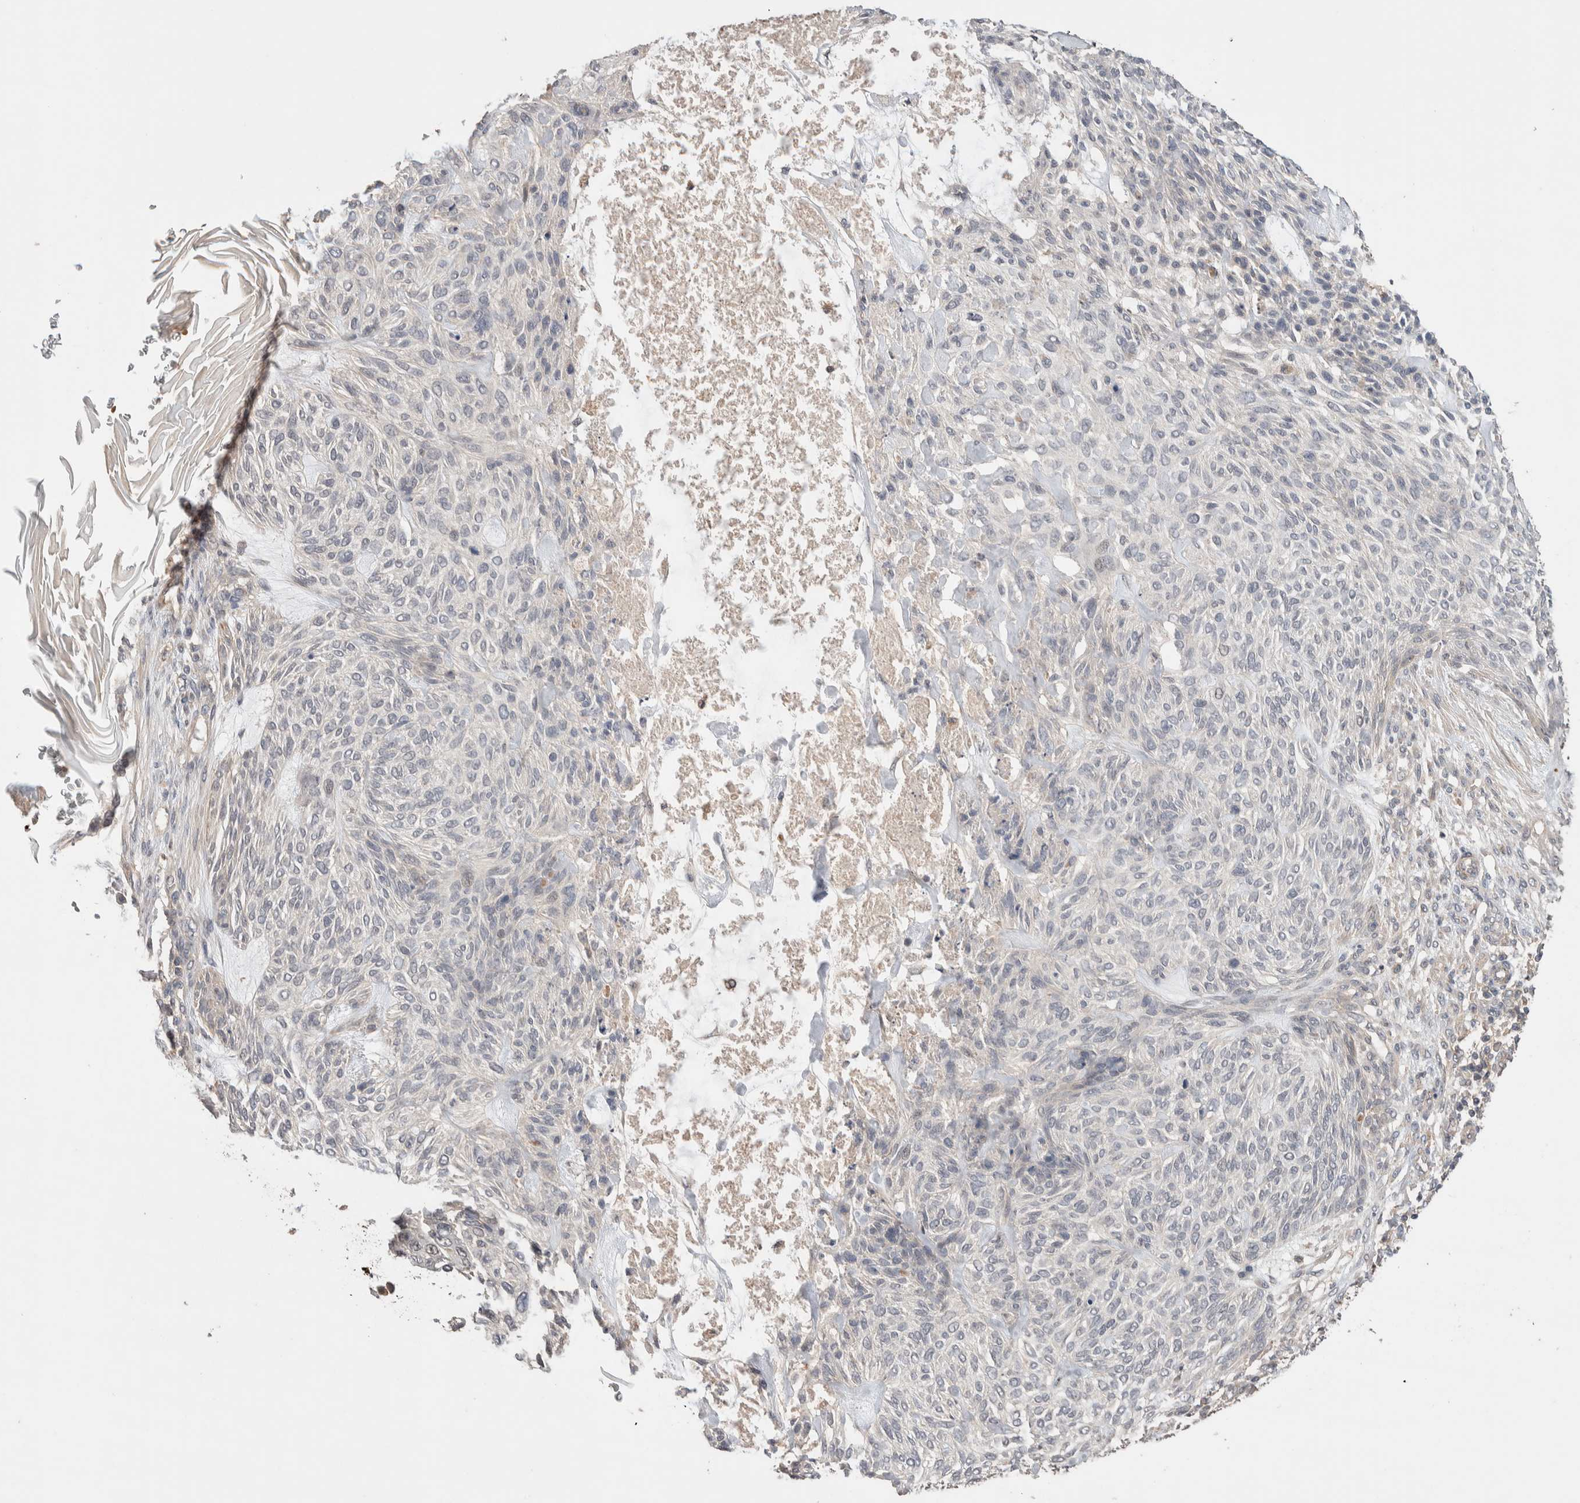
{"staining": {"intensity": "weak", "quantity": "<25%", "location": "cytoplasmic/membranous"}, "tissue": "skin cancer", "cell_type": "Tumor cells", "image_type": "cancer", "snomed": [{"axis": "morphology", "description": "Basal cell carcinoma"}, {"axis": "topography", "description": "Skin"}], "caption": "Immunohistochemical staining of skin cancer shows no significant positivity in tumor cells. (Brightfield microscopy of DAB immunohistochemistry at high magnification).", "gene": "WDR91", "patient": {"sex": "male", "age": 55}}